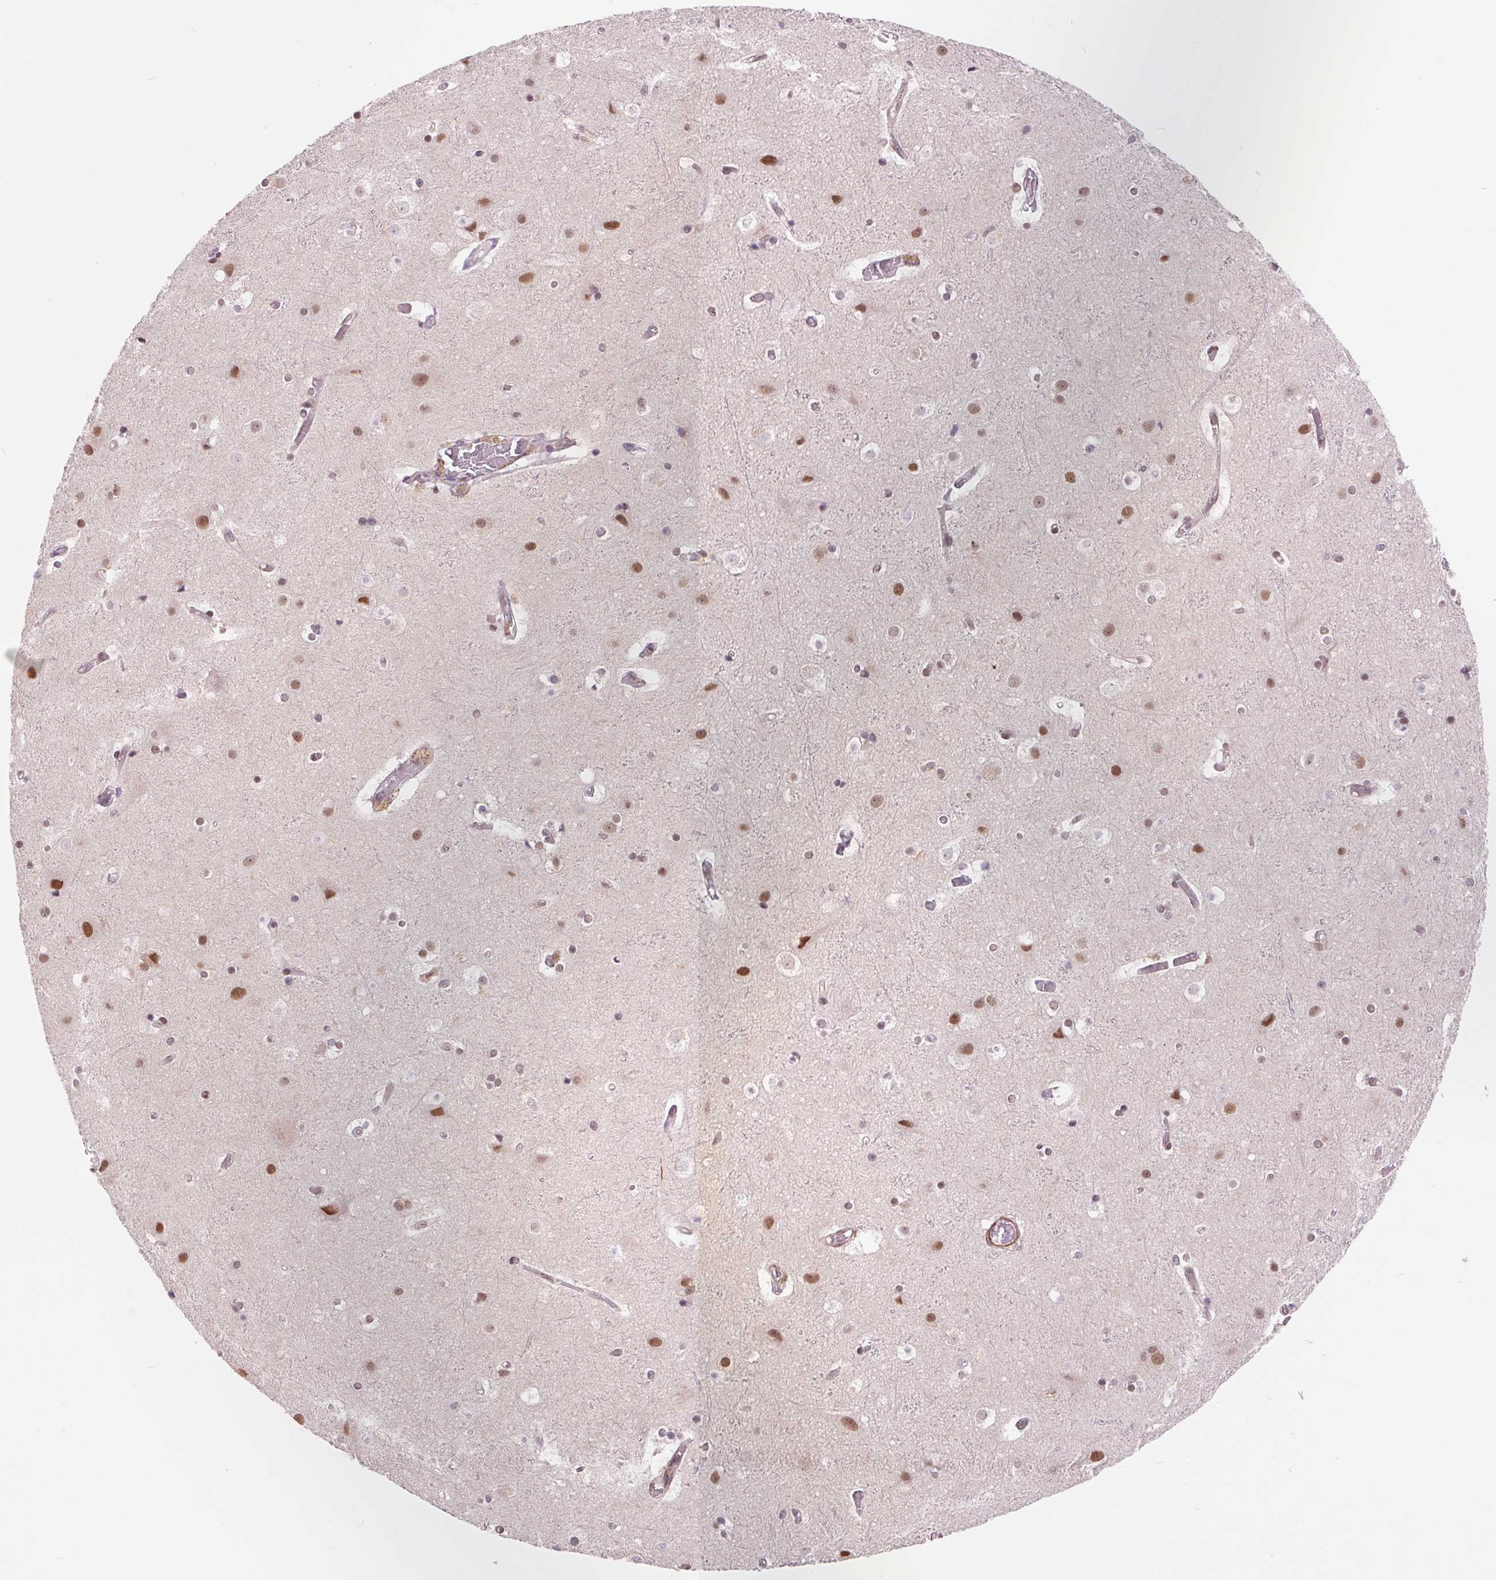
{"staining": {"intensity": "negative", "quantity": "none", "location": "none"}, "tissue": "cerebral cortex", "cell_type": "Endothelial cells", "image_type": "normal", "snomed": [{"axis": "morphology", "description": "Normal tissue, NOS"}, {"axis": "topography", "description": "Cerebral cortex"}], "caption": "Histopathology image shows no significant protein staining in endothelial cells of benign cerebral cortex. (Immunohistochemistry (ihc), brightfield microscopy, high magnification).", "gene": "BCAT1", "patient": {"sex": "female", "age": 52}}